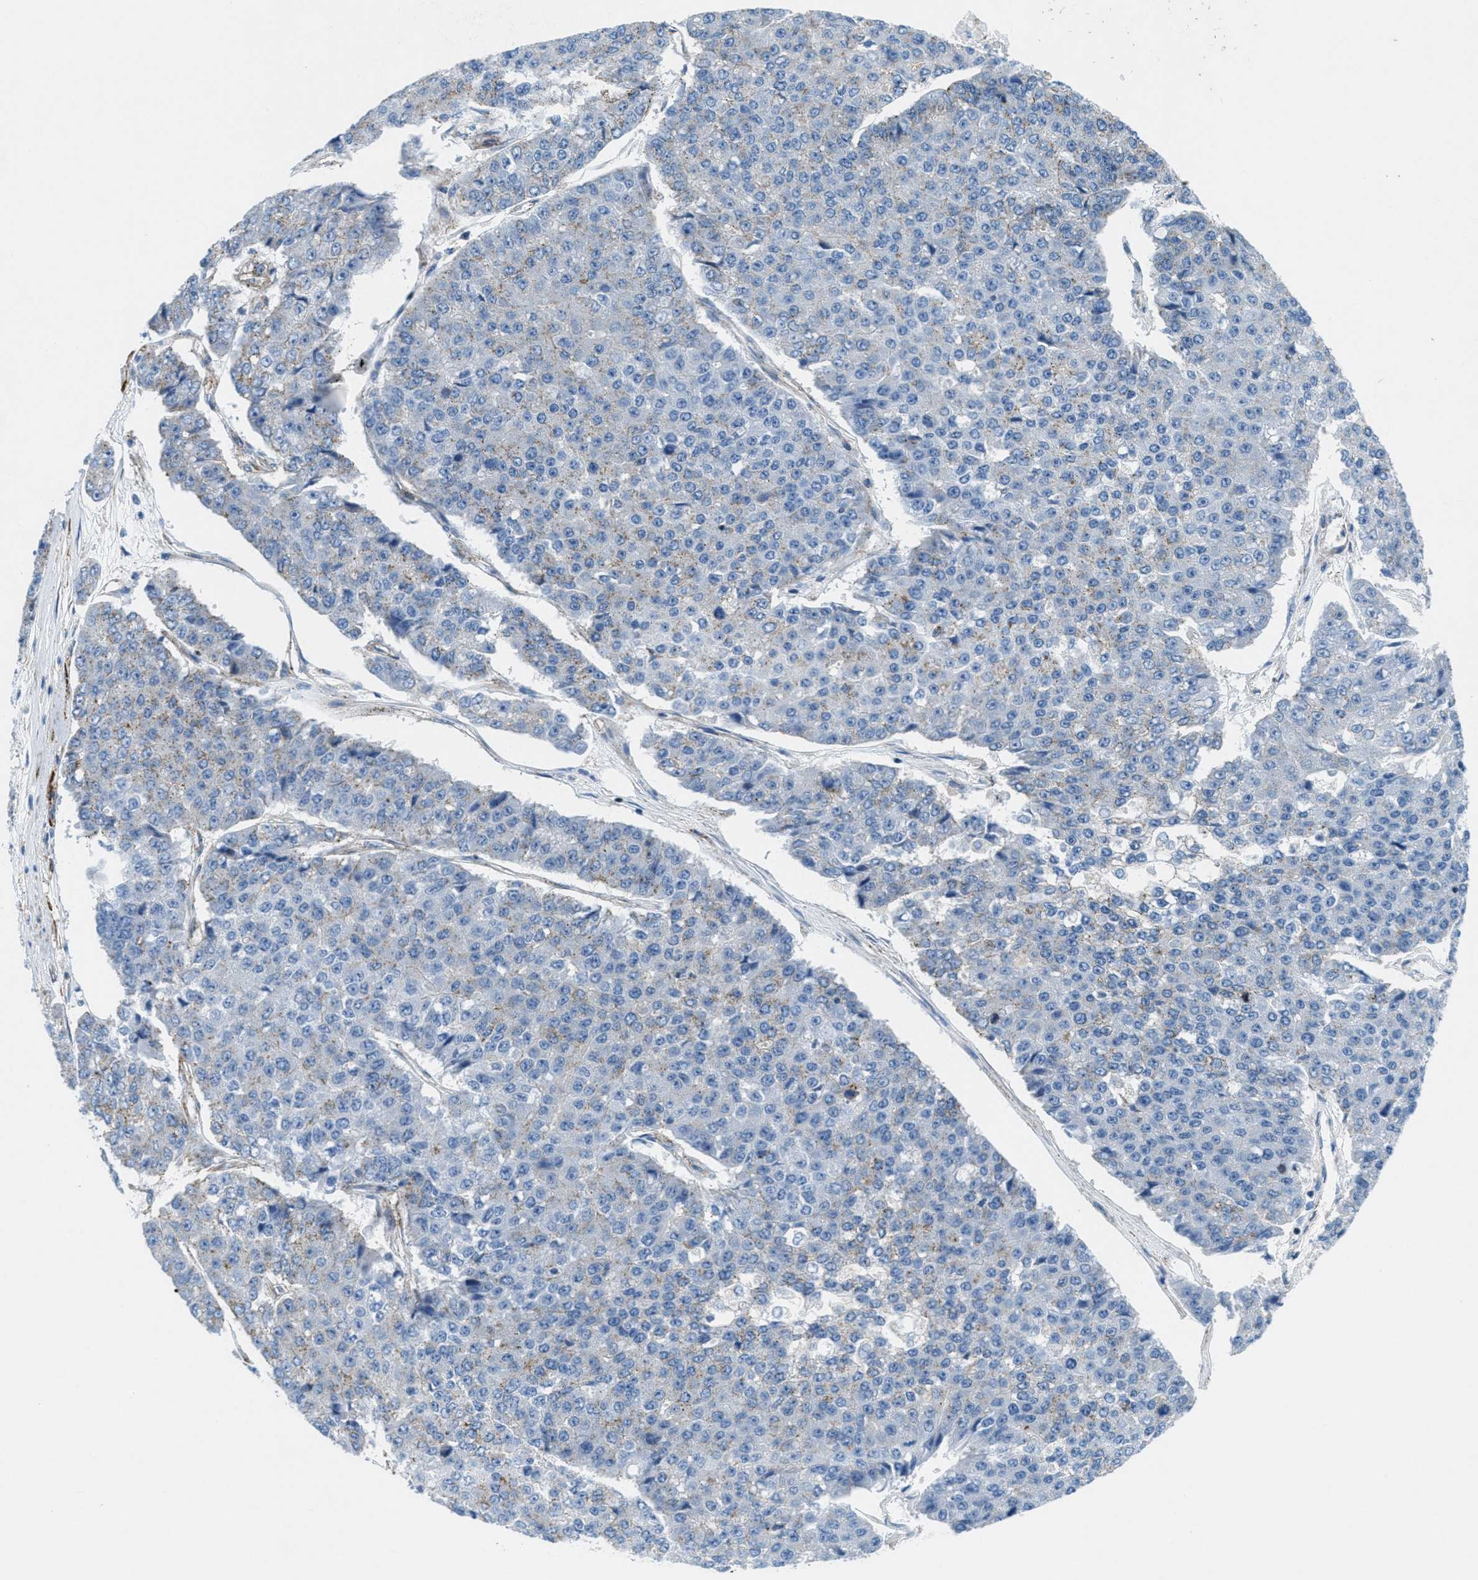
{"staining": {"intensity": "weak", "quantity": "<25%", "location": "cytoplasmic/membranous"}, "tissue": "pancreatic cancer", "cell_type": "Tumor cells", "image_type": "cancer", "snomed": [{"axis": "morphology", "description": "Adenocarcinoma, NOS"}, {"axis": "topography", "description": "Pancreas"}], "caption": "Tumor cells are negative for brown protein staining in pancreatic adenocarcinoma. (DAB immunohistochemistry (IHC), high magnification).", "gene": "MFSD13A", "patient": {"sex": "male", "age": 50}}